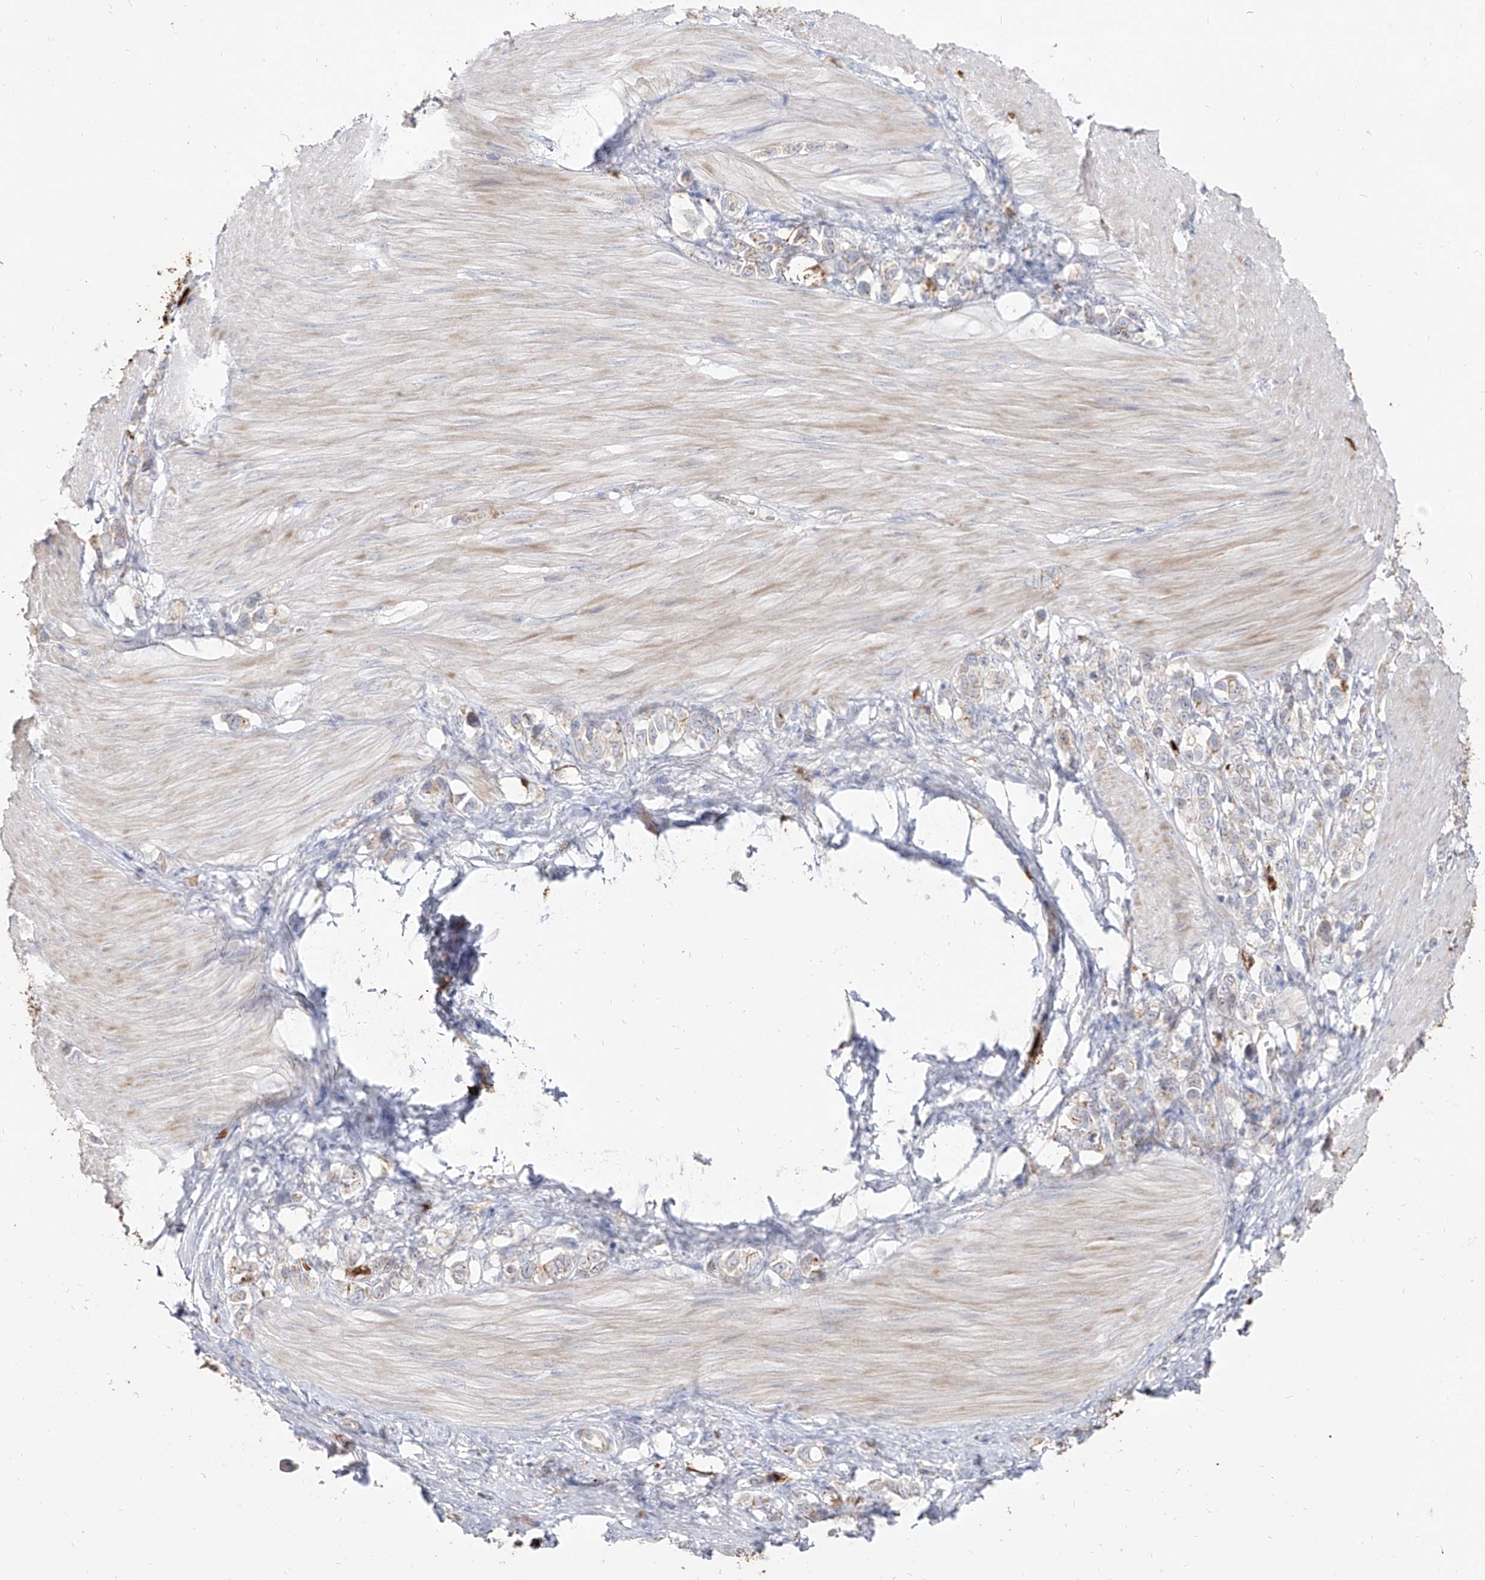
{"staining": {"intensity": "weak", "quantity": "<25%", "location": "cytoplasmic/membranous"}, "tissue": "stomach cancer", "cell_type": "Tumor cells", "image_type": "cancer", "snomed": [{"axis": "morphology", "description": "Adenocarcinoma, NOS"}, {"axis": "topography", "description": "Stomach"}], "caption": "High power microscopy photomicrograph of an immunohistochemistry image of stomach adenocarcinoma, revealing no significant staining in tumor cells.", "gene": "ZNF227", "patient": {"sex": "female", "age": 65}}